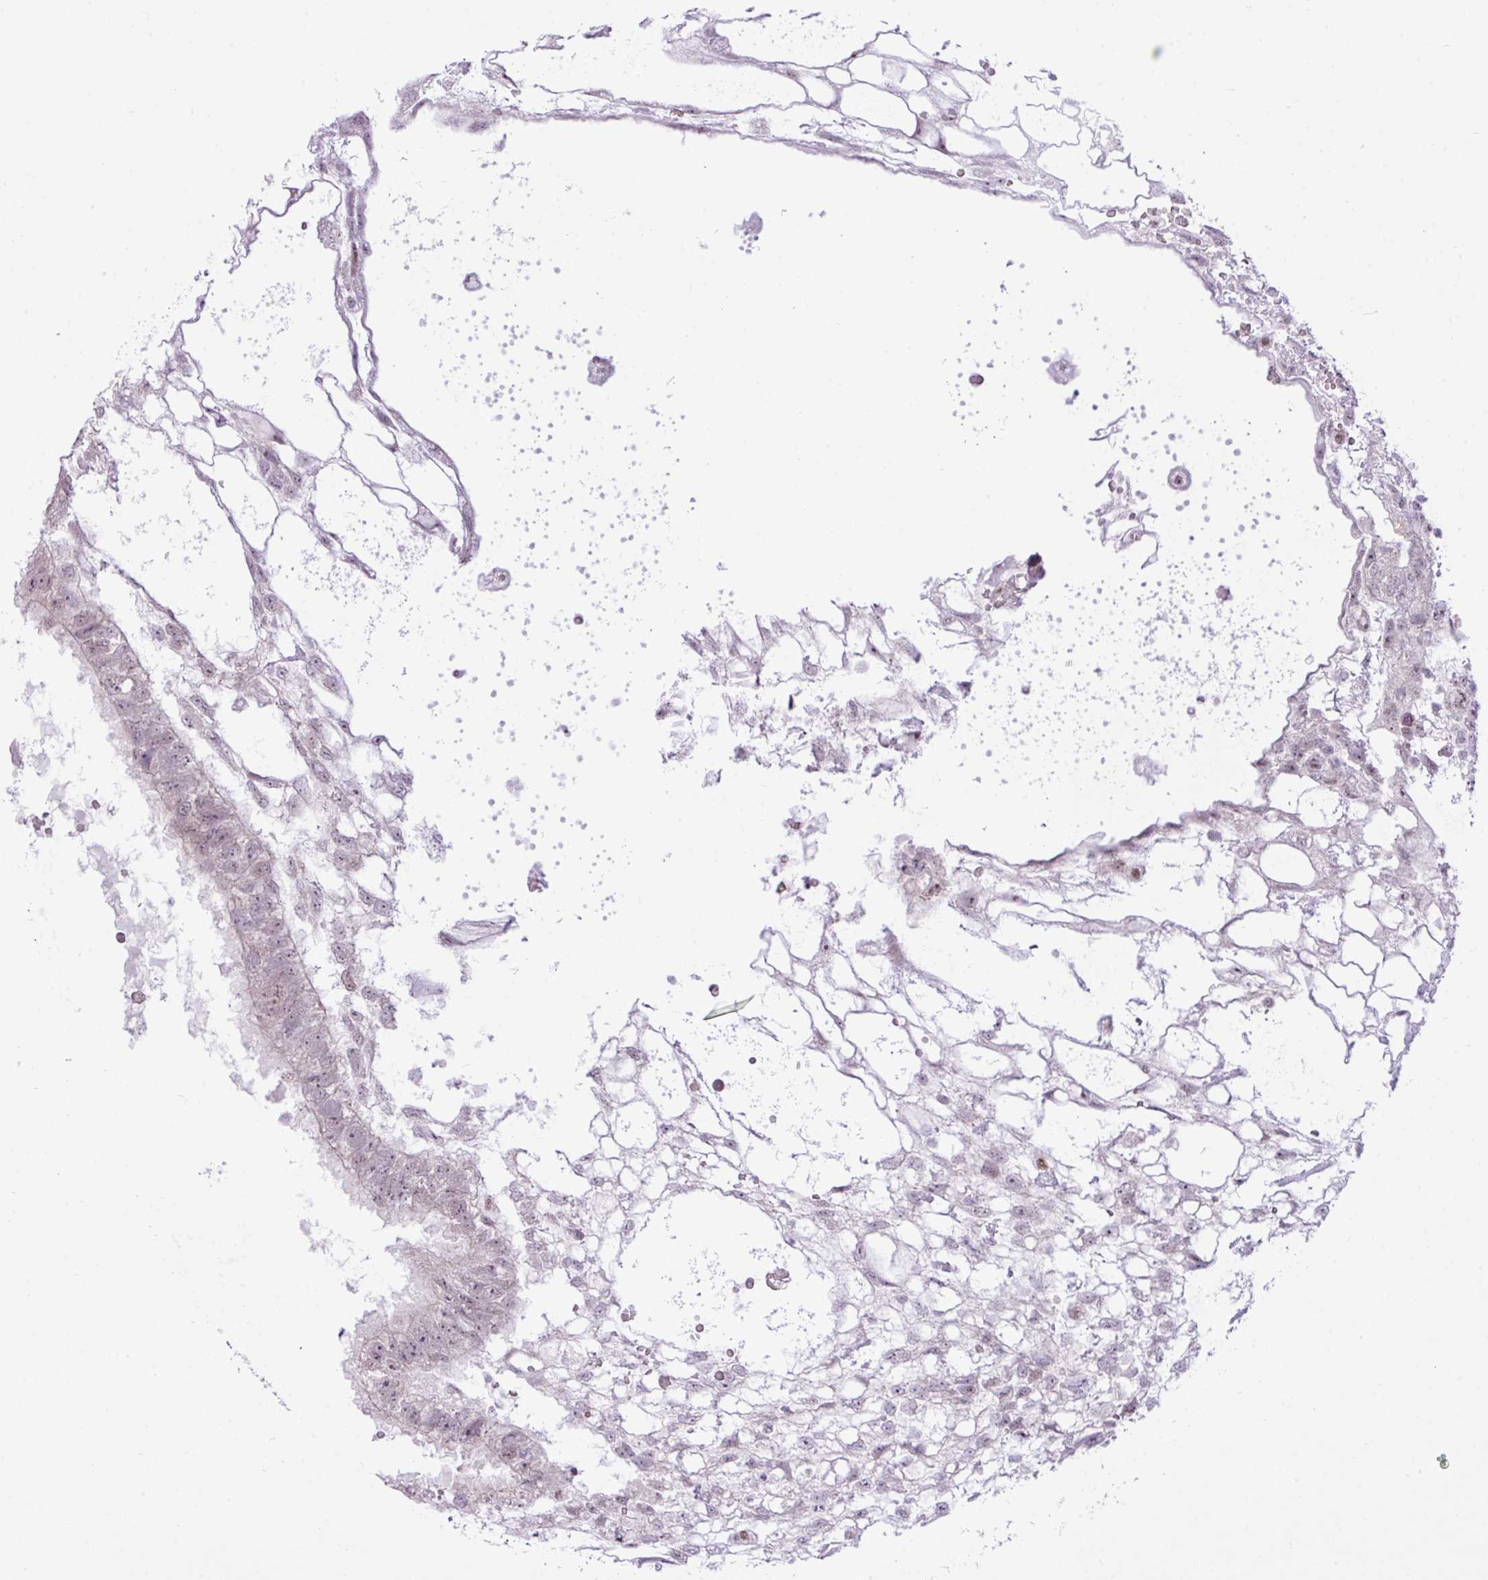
{"staining": {"intensity": "weak", "quantity": "<25%", "location": "nuclear"}, "tissue": "testis cancer", "cell_type": "Tumor cells", "image_type": "cancer", "snomed": [{"axis": "morphology", "description": "Normal tissue, NOS"}, {"axis": "morphology", "description": "Carcinoma, Embryonal, NOS"}, {"axis": "topography", "description": "Testis"}], "caption": "Tumor cells are negative for protein expression in human testis cancer.", "gene": "ELOA2", "patient": {"sex": "male", "age": 32}}